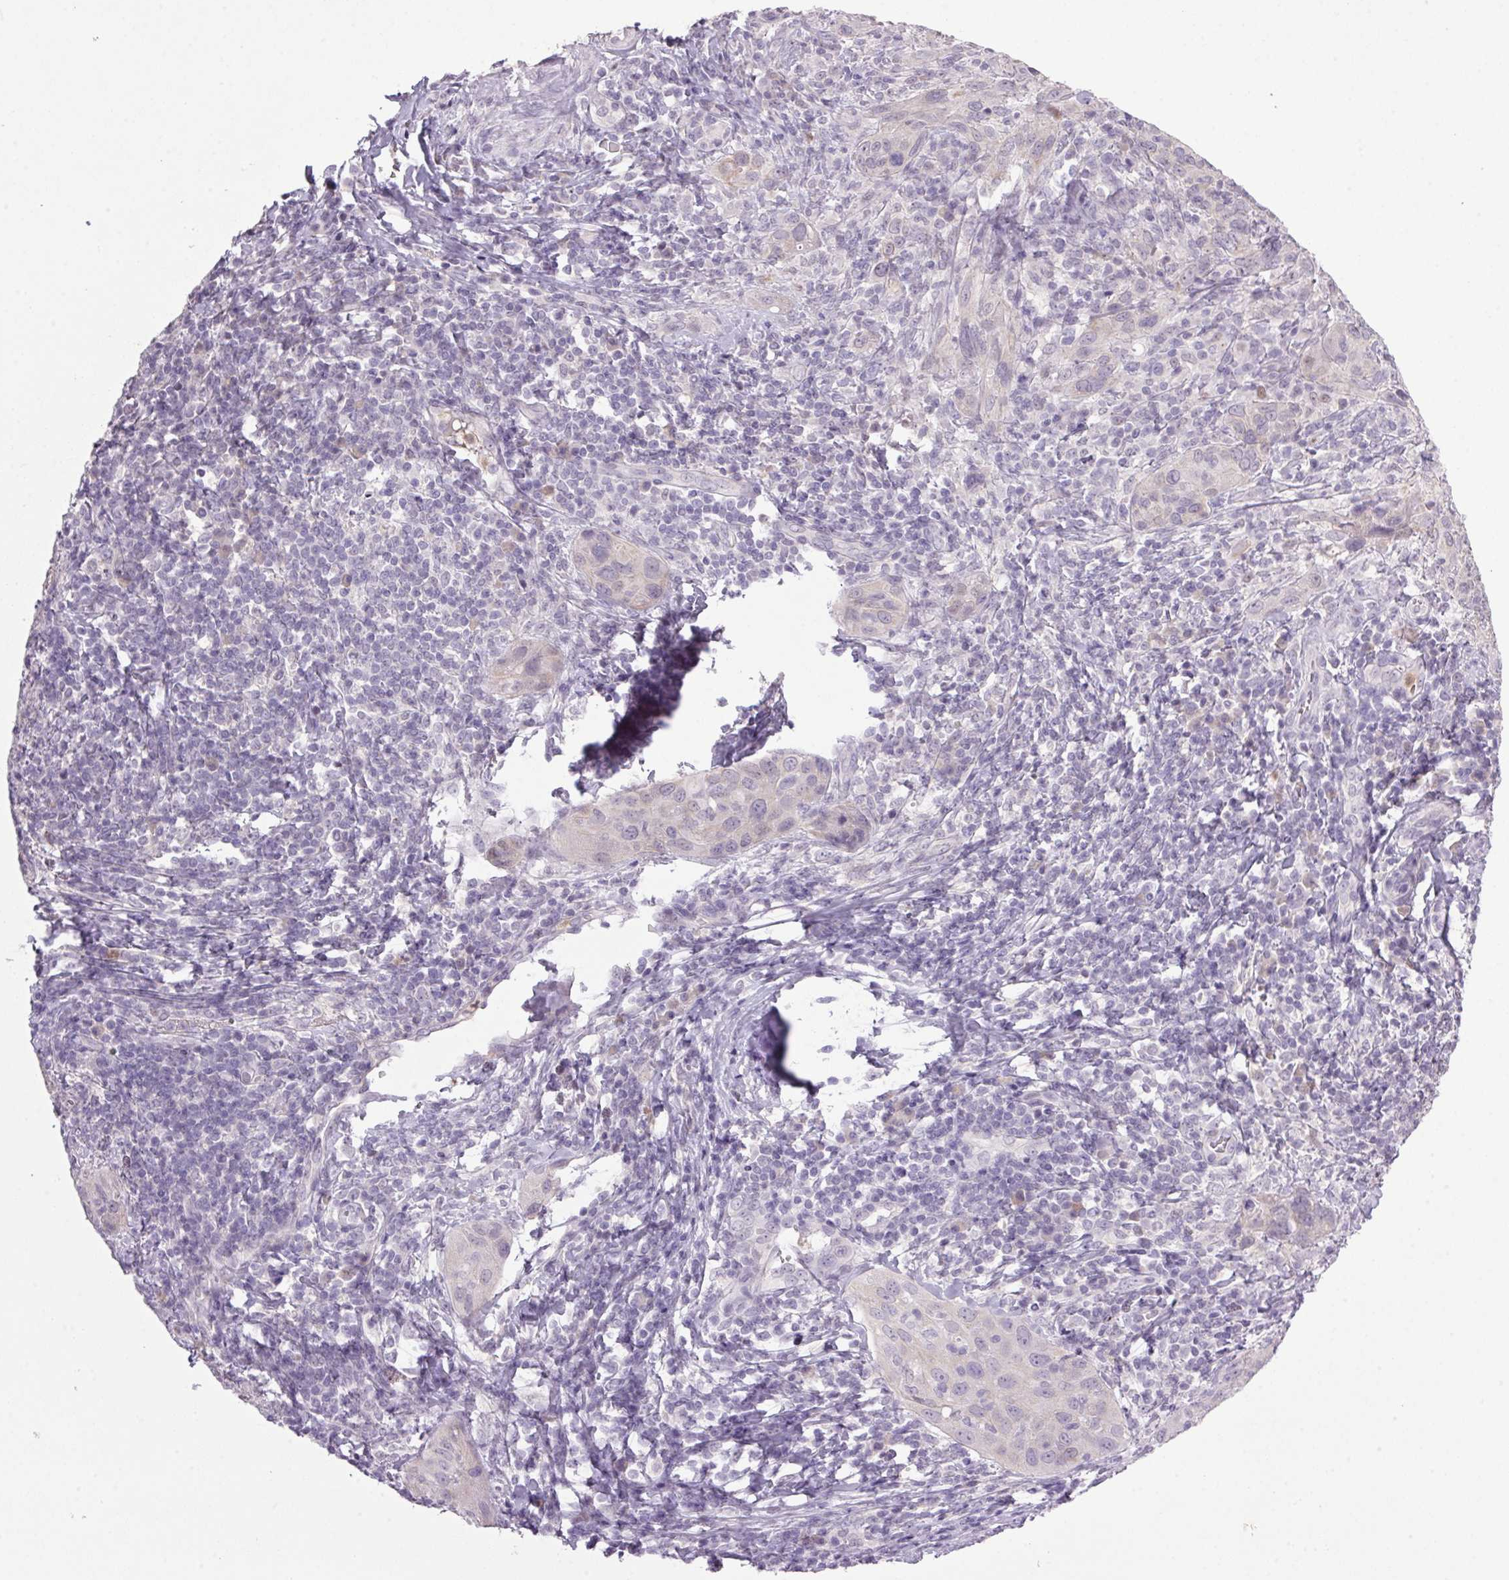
{"staining": {"intensity": "negative", "quantity": "none", "location": "none"}, "tissue": "cervical cancer", "cell_type": "Tumor cells", "image_type": "cancer", "snomed": [{"axis": "morphology", "description": "Normal tissue, NOS"}, {"axis": "morphology", "description": "Squamous cell carcinoma, NOS"}, {"axis": "topography", "description": "Cervix"}], "caption": "DAB (3,3'-diaminobenzidine) immunohistochemical staining of cervical cancer shows no significant expression in tumor cells.", "gene": "TRDN", "patient": {"sex": "female", "age": 51}}